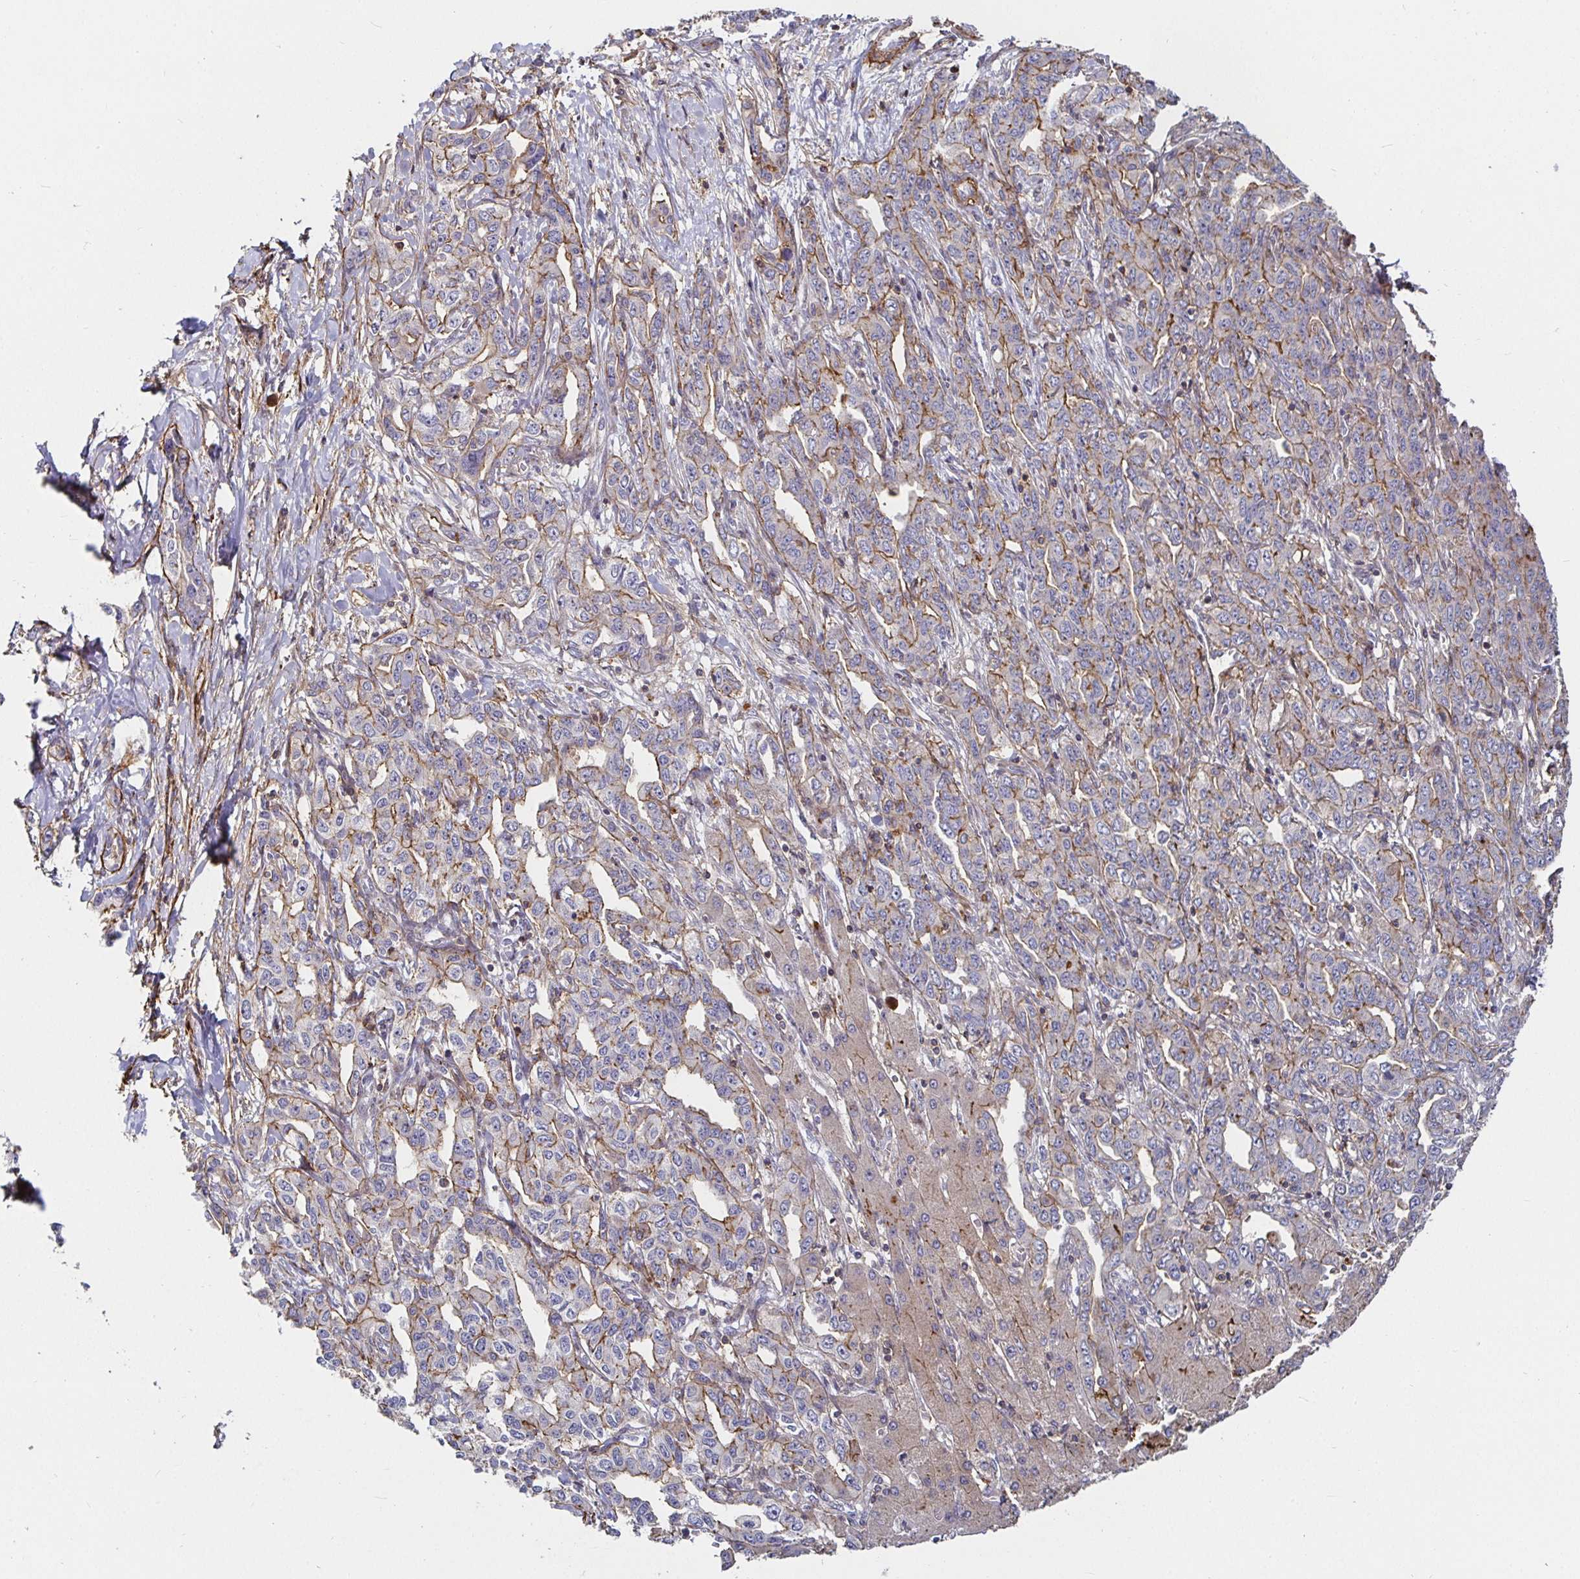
{"staining": {"intensity": "weak", "quantity": "25%-75%", "location": "cytoplasmic/membranous"}, "tissue": "liver cancer", "cell_type": "Tumor cells", "image_type": "cancer", "snomed": [{"axis": "morphology", "description": "Cholangiocarcinoma"}, {"axis": "topography", "description": "Liver"}], "caption": "Liver cancer was stained to show a protein in brown. There is low levels of weak cytoplasmic/membranous expression in about 25%-75% of tumor cells.", "gene": "GJA4", "patient": {"sex": "male", "age": 59}}